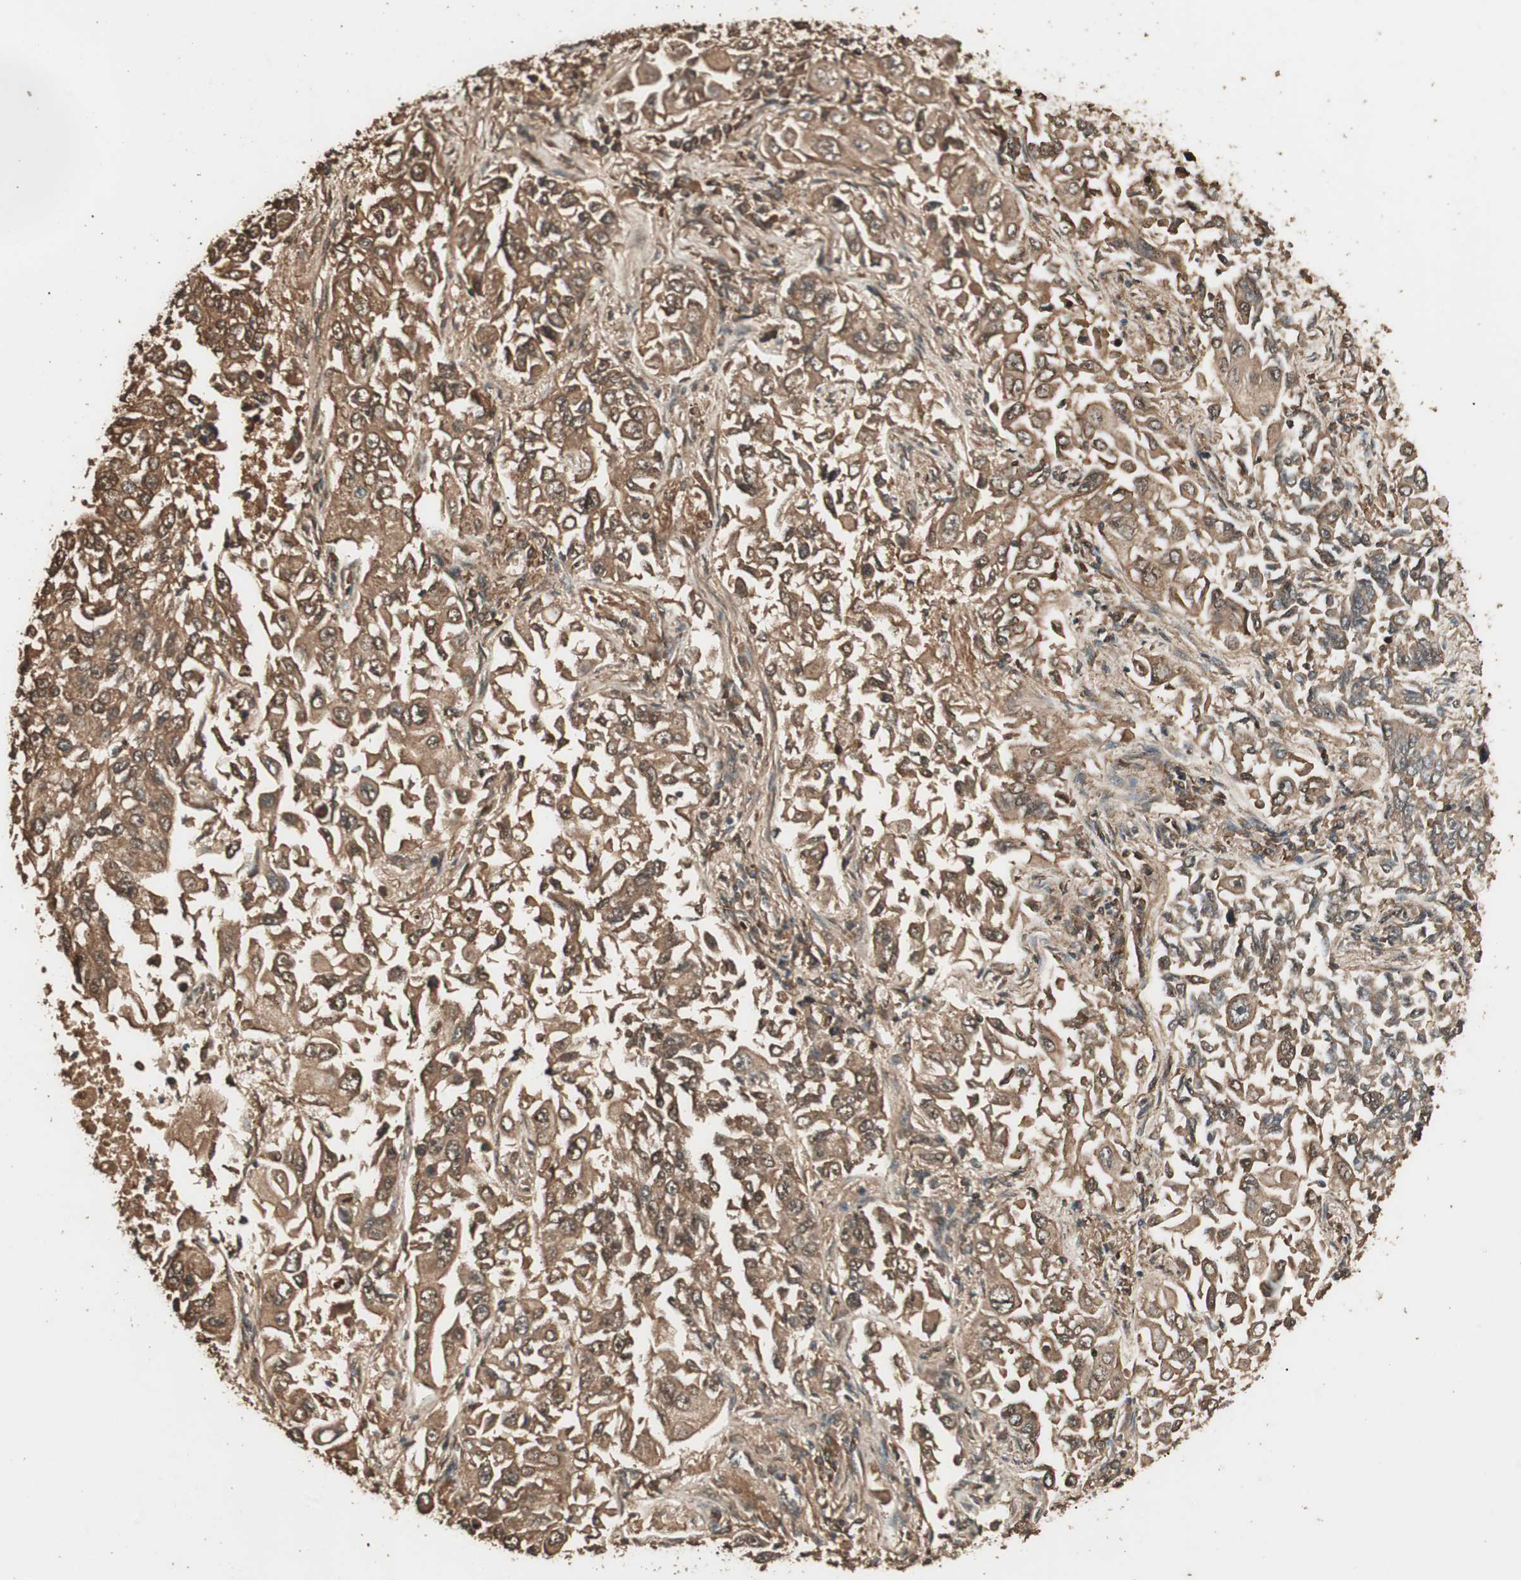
{"staining": {"intensity": "moderate", "quantity": ">75%", "location": "cytoplasmic/membranous"}, "tissue": "lung cancer", "cell_type": "Tumor cells", "image_type": "cancer", "snomed": [{"axis": "morphology", "description": "Adenocarcinoma, NOS"}, {"axis": "topography", "description": "Lung"}], "caption": "This is an image of immunohistochemistry (IHC) staining of lung cancer (adenocarcinoma), which shows moderate staining in the cytoplasmic/membranous of tumor cells.", "gene": "CCN4", "patient": {"sex": "male", "age": 84}}